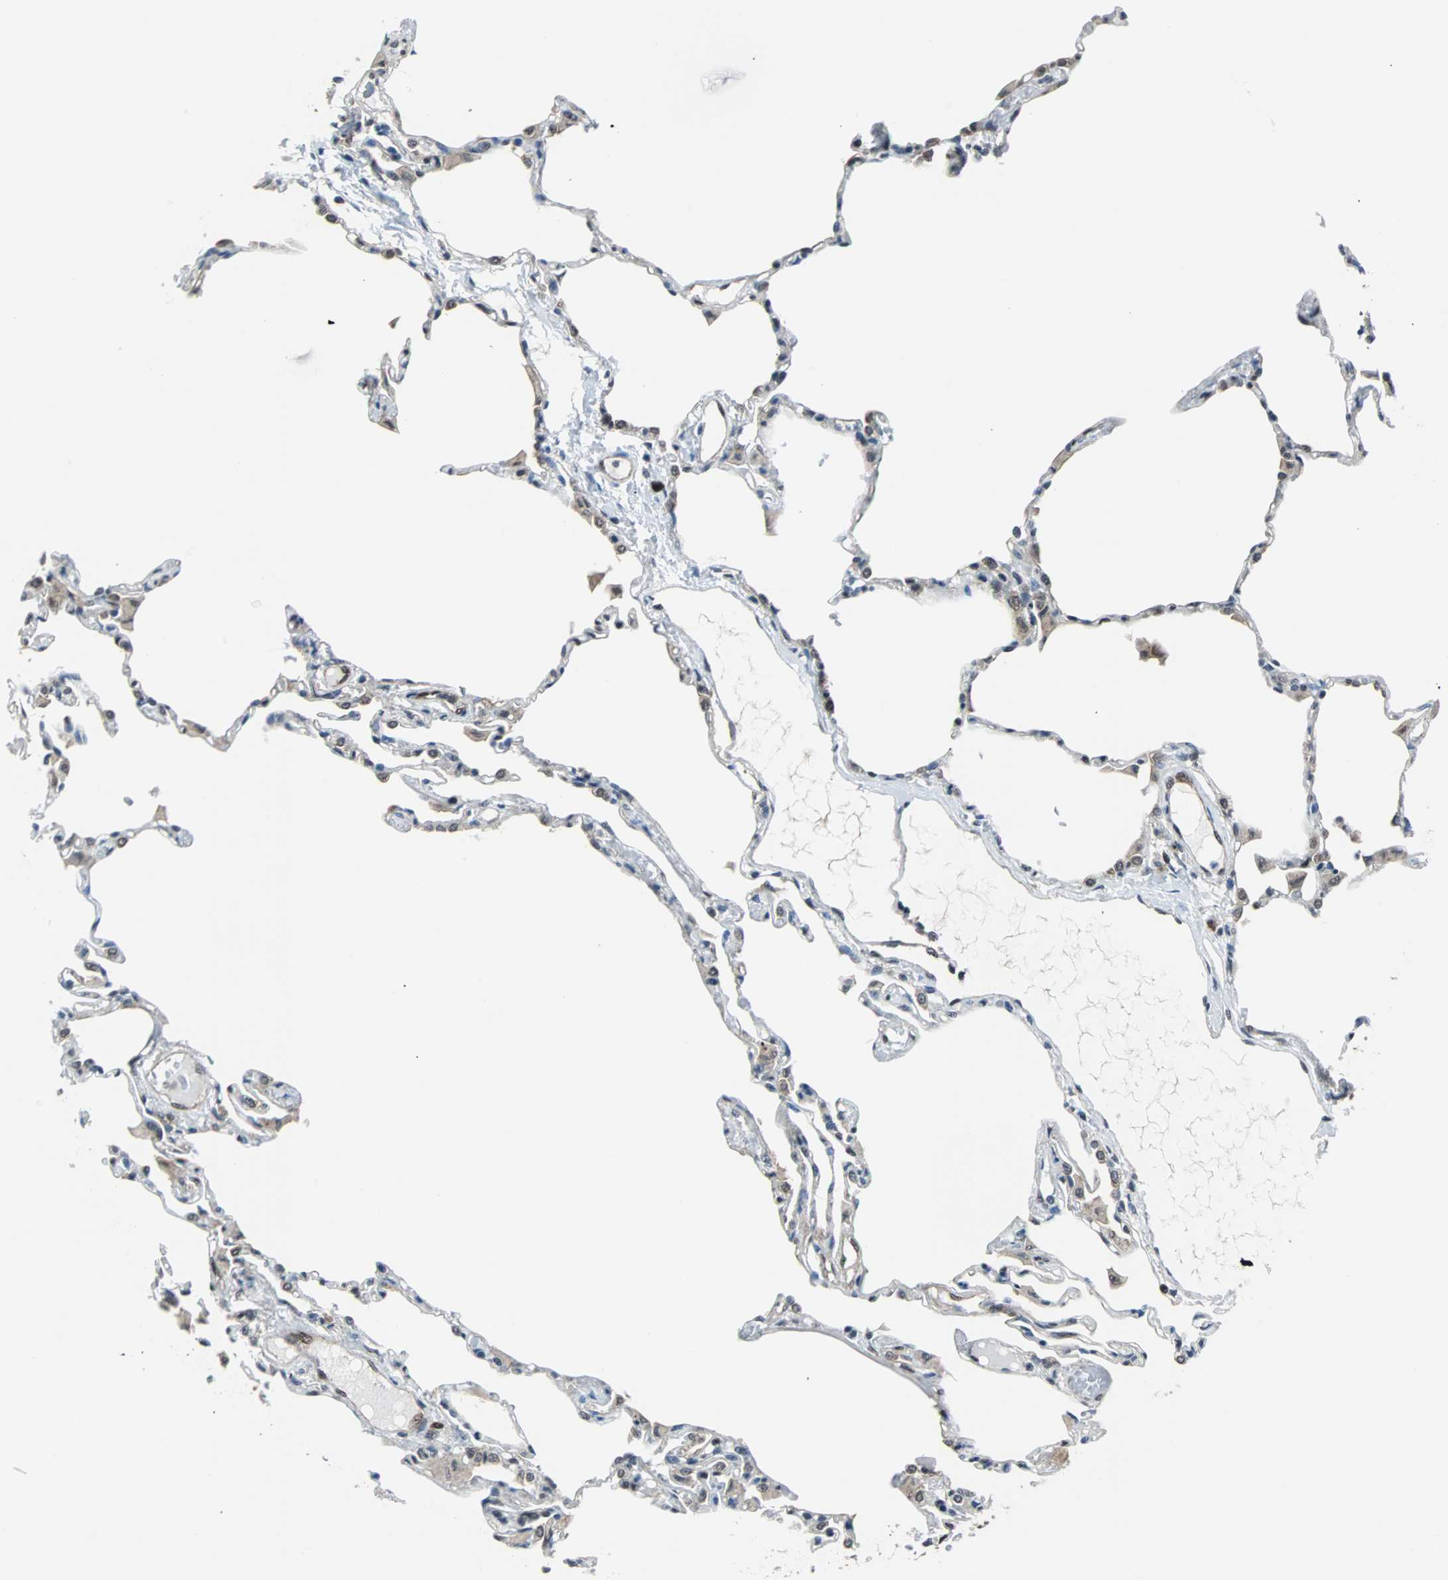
{"staining": {"intensity": "moderate", "quantity": ">75%", "location": "nuclear"}, "tissue": "lung", "cell_type": "Alveolar cells", "image_type": "normal", "snomed": [{"axis": "morphology", "description": "Normal tissue, NOS"}, {"axis": "topography", "description": "Lung"}], "caption": "Benign lung shows moderate nuclear positivity in approximately >75% of alveolar cells, visualized by immunohistochemistry.", "gene": "VCP", "patient": {"sex": "female", "age": 49}}